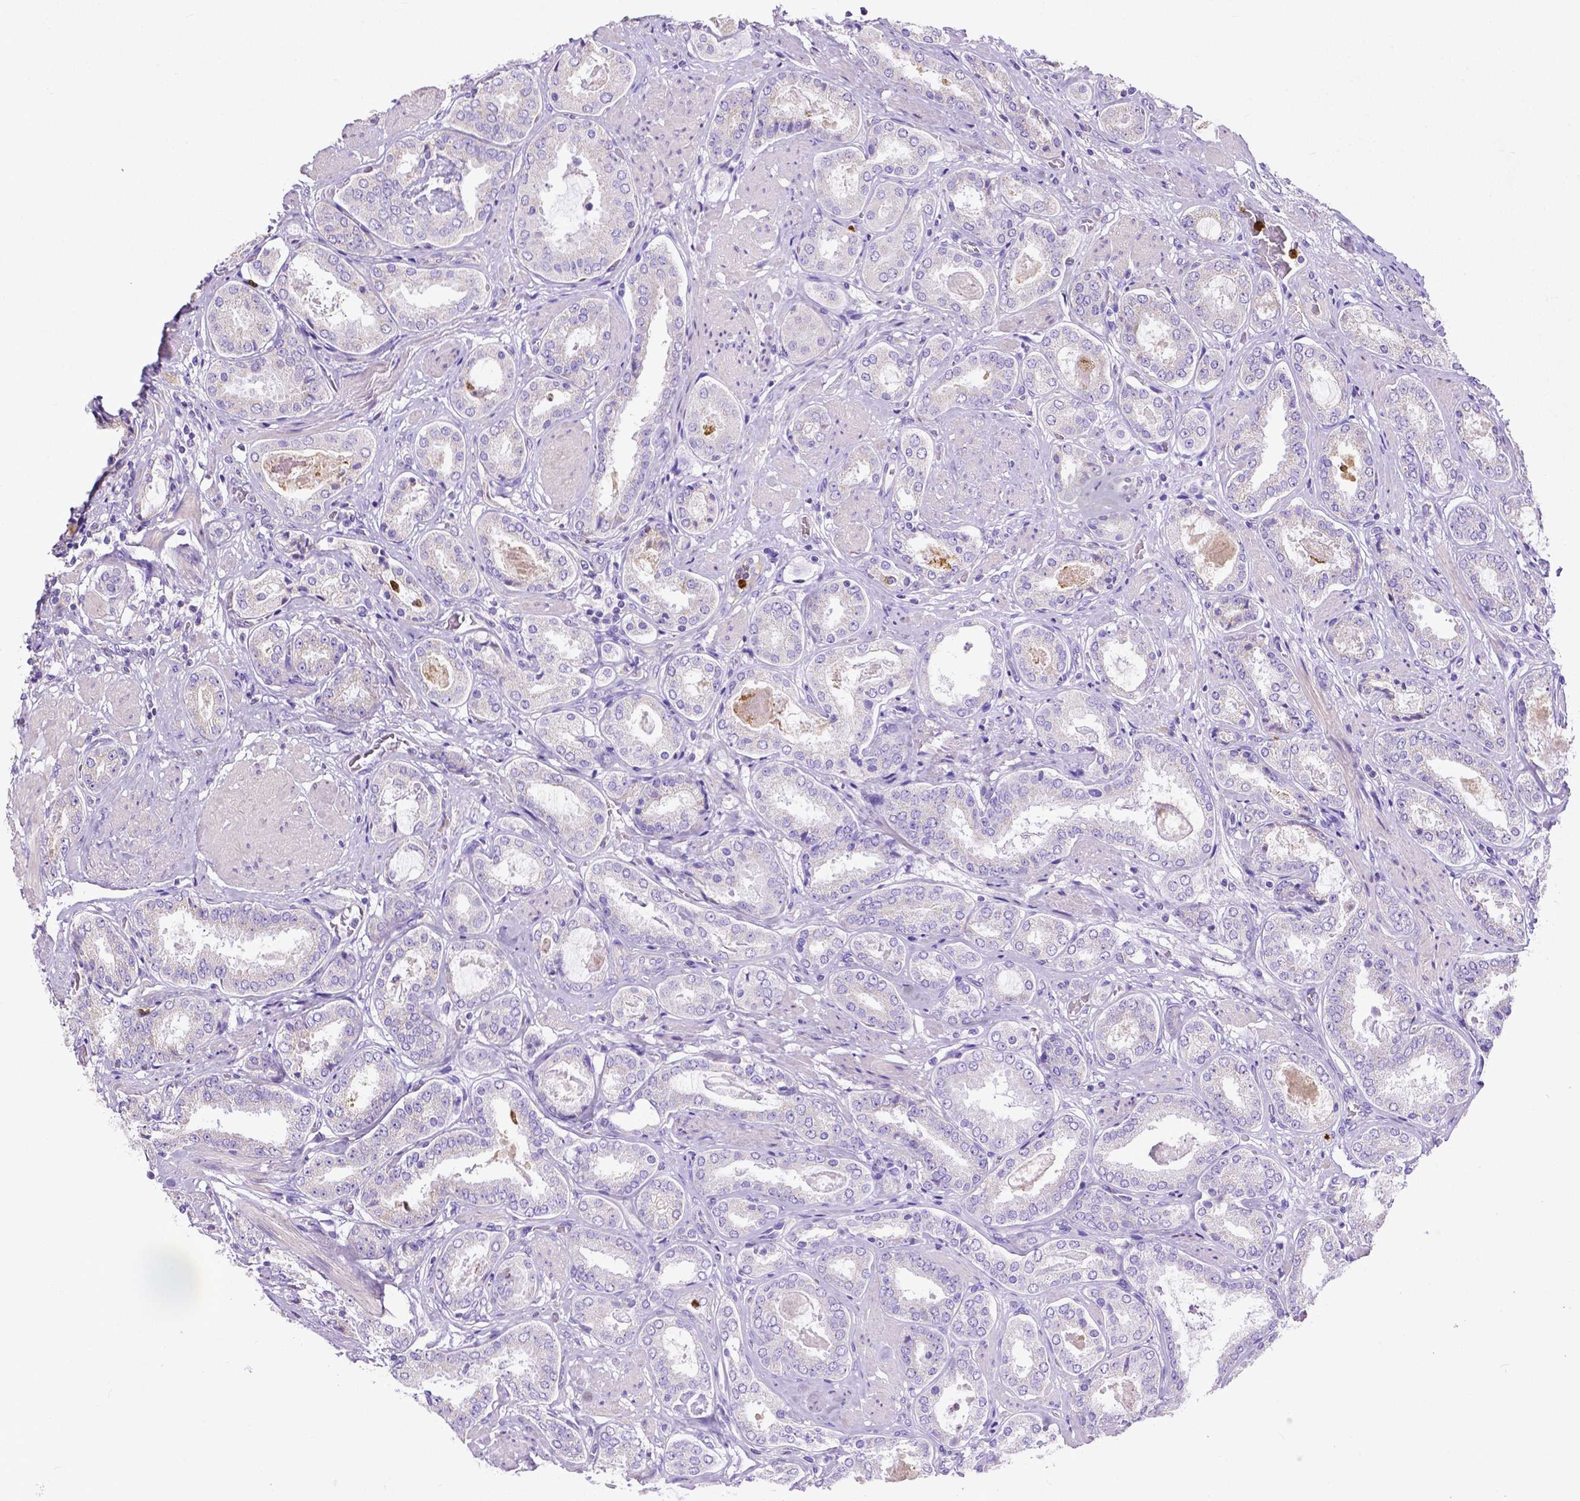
{"staining": {"intensity": "negative", "quantity": "none", "location": "none"}, "tissue": "prostate cancer", "cell_type": "Tumor cells", "image_type": "cancer", "snomed": [{"axis": "morphology", "description": "Adenocarcinoma, High grade"}, {"axis": "topography", "description": "Prostate"}], "caption": "Protein analysis of prostate high-grade adenocarcinoma reveals no significant positivity in tumor cells.", "gene": "MMP9", "patient": {"sex": "male", "age": 63}}